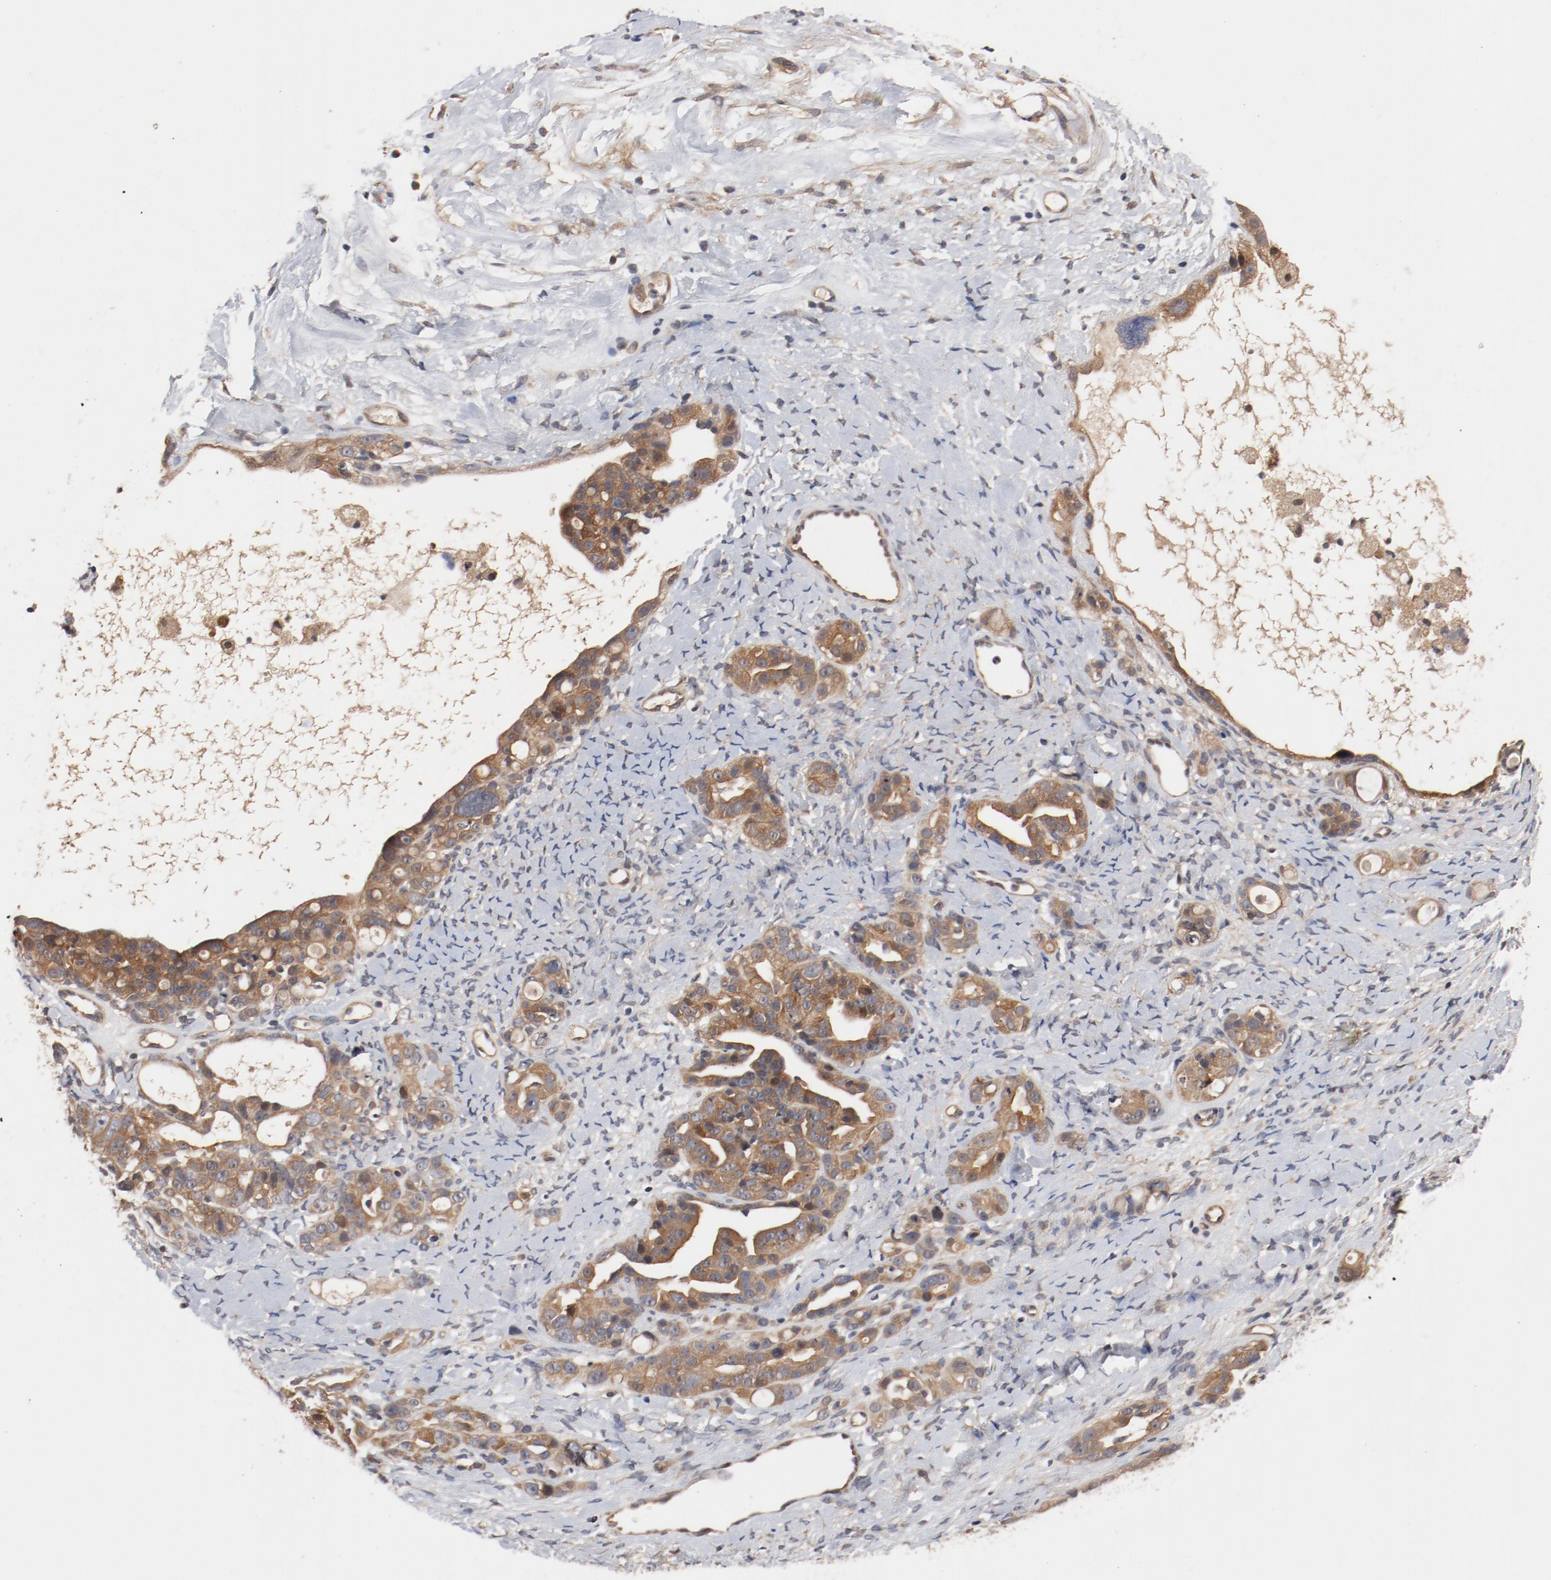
{"staining": {"intensity": "moderate", "quantity": ">75%", "location": "cytoplasmic/membranous"}, "tissue": "ovarian cancer", "cell_type": "Tumor cells", "image_type": "cancer", "snomed": [{"axis": "morphology", "description": "Cystadenocarcinoma, serous, NOS"}, {"axis": "topography", "description": "Ovary"}], "caption": "Protein expression analysis of human ovarian cancer (serous cystadenocarcinoma) reveals moderate cytoplasmic/membranous expression in approximately >75% of tumor cells. Immunohistochemistry (ihc) stains the protein of interest in brown and the nuclei are stained blue.", "gene": "PITPNM2", "patient": {"sex": "female", "age": 66}}